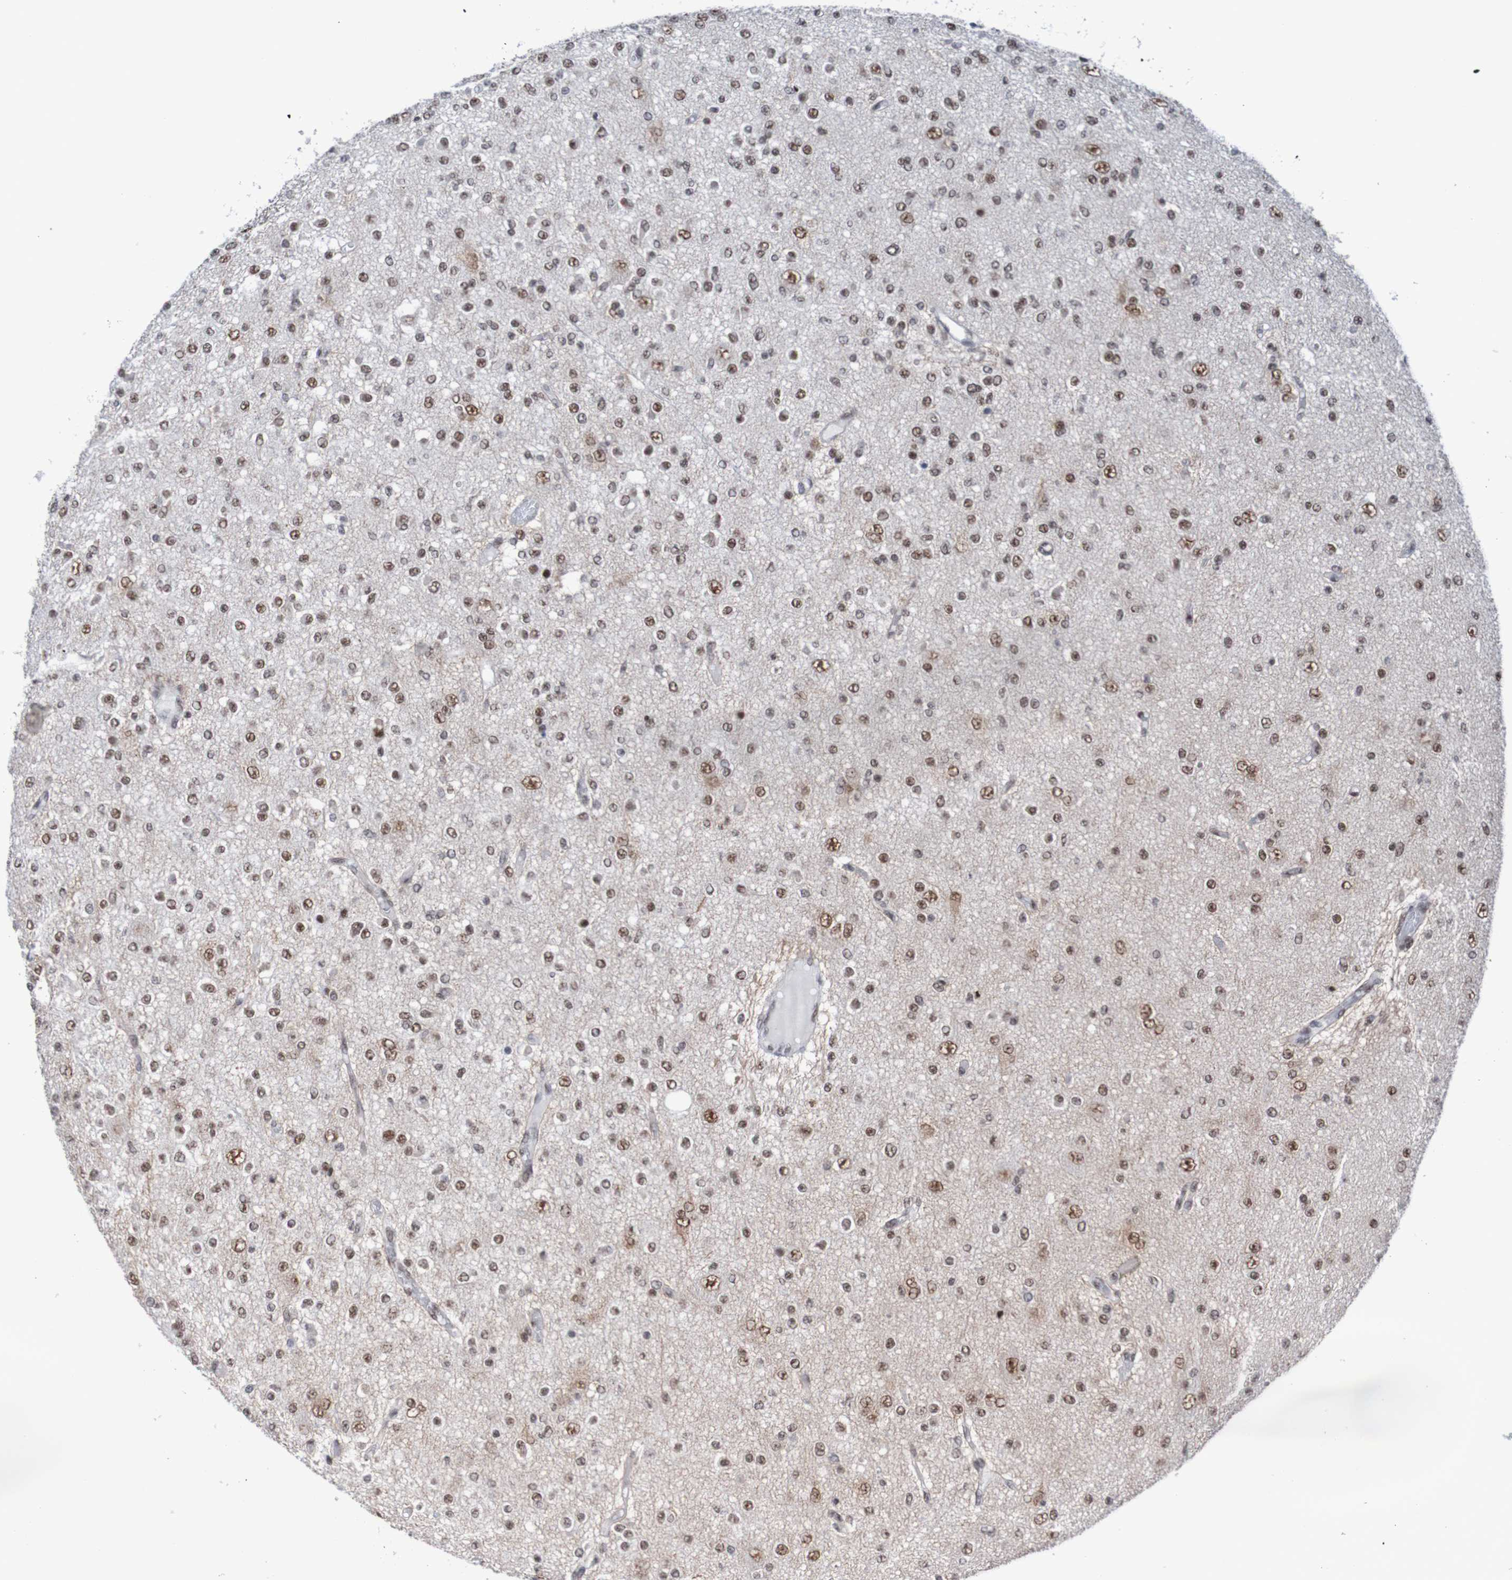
{"staining": {"intensity": "moderate", "quantity": "25%-75%", "location": "nuclear"}, "tissue": "glioma", "cell_type": "Tumor cells", "image_type": "cancer", "snomed": [{"axis": "morphology", "description": "Glioma, malignant, Low grade"}, {"axis": "topography", "description": "Brain"}], "caption": "Glioma was stained to show a protein in brown. There is medium levels of moderate nuclear staining in approximately 25%-75% of tumor cells. The staining was performed using DAB to visualize the protein expression in brown, while the nuclei were stained in blue with hematoxylin (Magnification: 20x).", "gene": "CDC5L", "patient": {"sex": "male", "age": 38}}